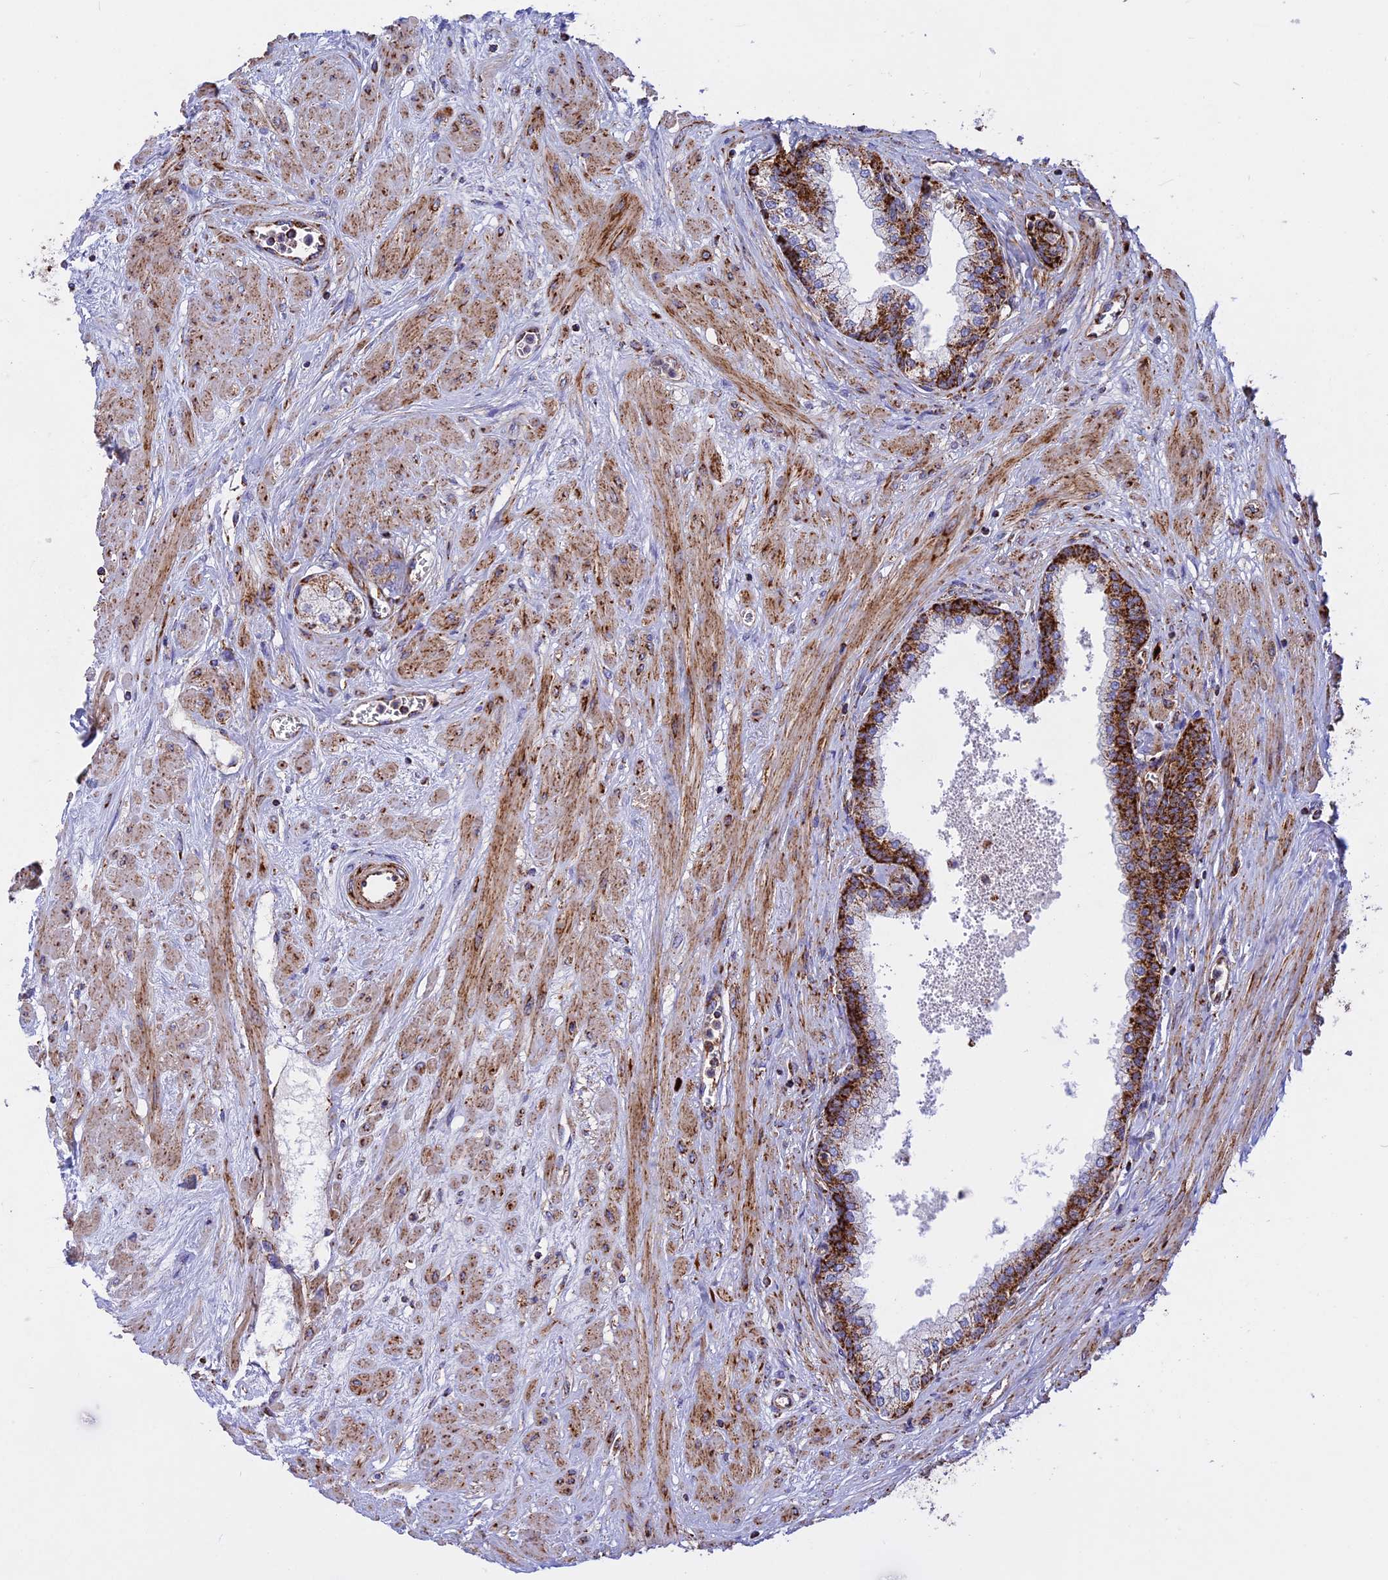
{"staining": {"intensity": "strong", "quantity": ">75%", "location": "cytoplasmic/membranous"}, "tissue": "prostate", "cell_type": "Glandular cells", "image_type": "normal", "snomed": [{"axis": "morphology", "description": "Normal tissue, NOS"}, {"axis": "topography", "description": "Prostate"}], "caption": "A high-resolution histopathology image shows immunohistochemistry staining of benign prostate, which exhibits strong cytoplasmic/membranous positivity in approximately >75% of glandular cells. The staining was performed using DAB (3,3'-diaminobenzidine) to visualize the protein expression in brown, while the nuclei were stained in blue with hematoxylin (Magnification: 20x).", "gene": "UQCRB", "patient": {"sex": "male", "age": 60}}